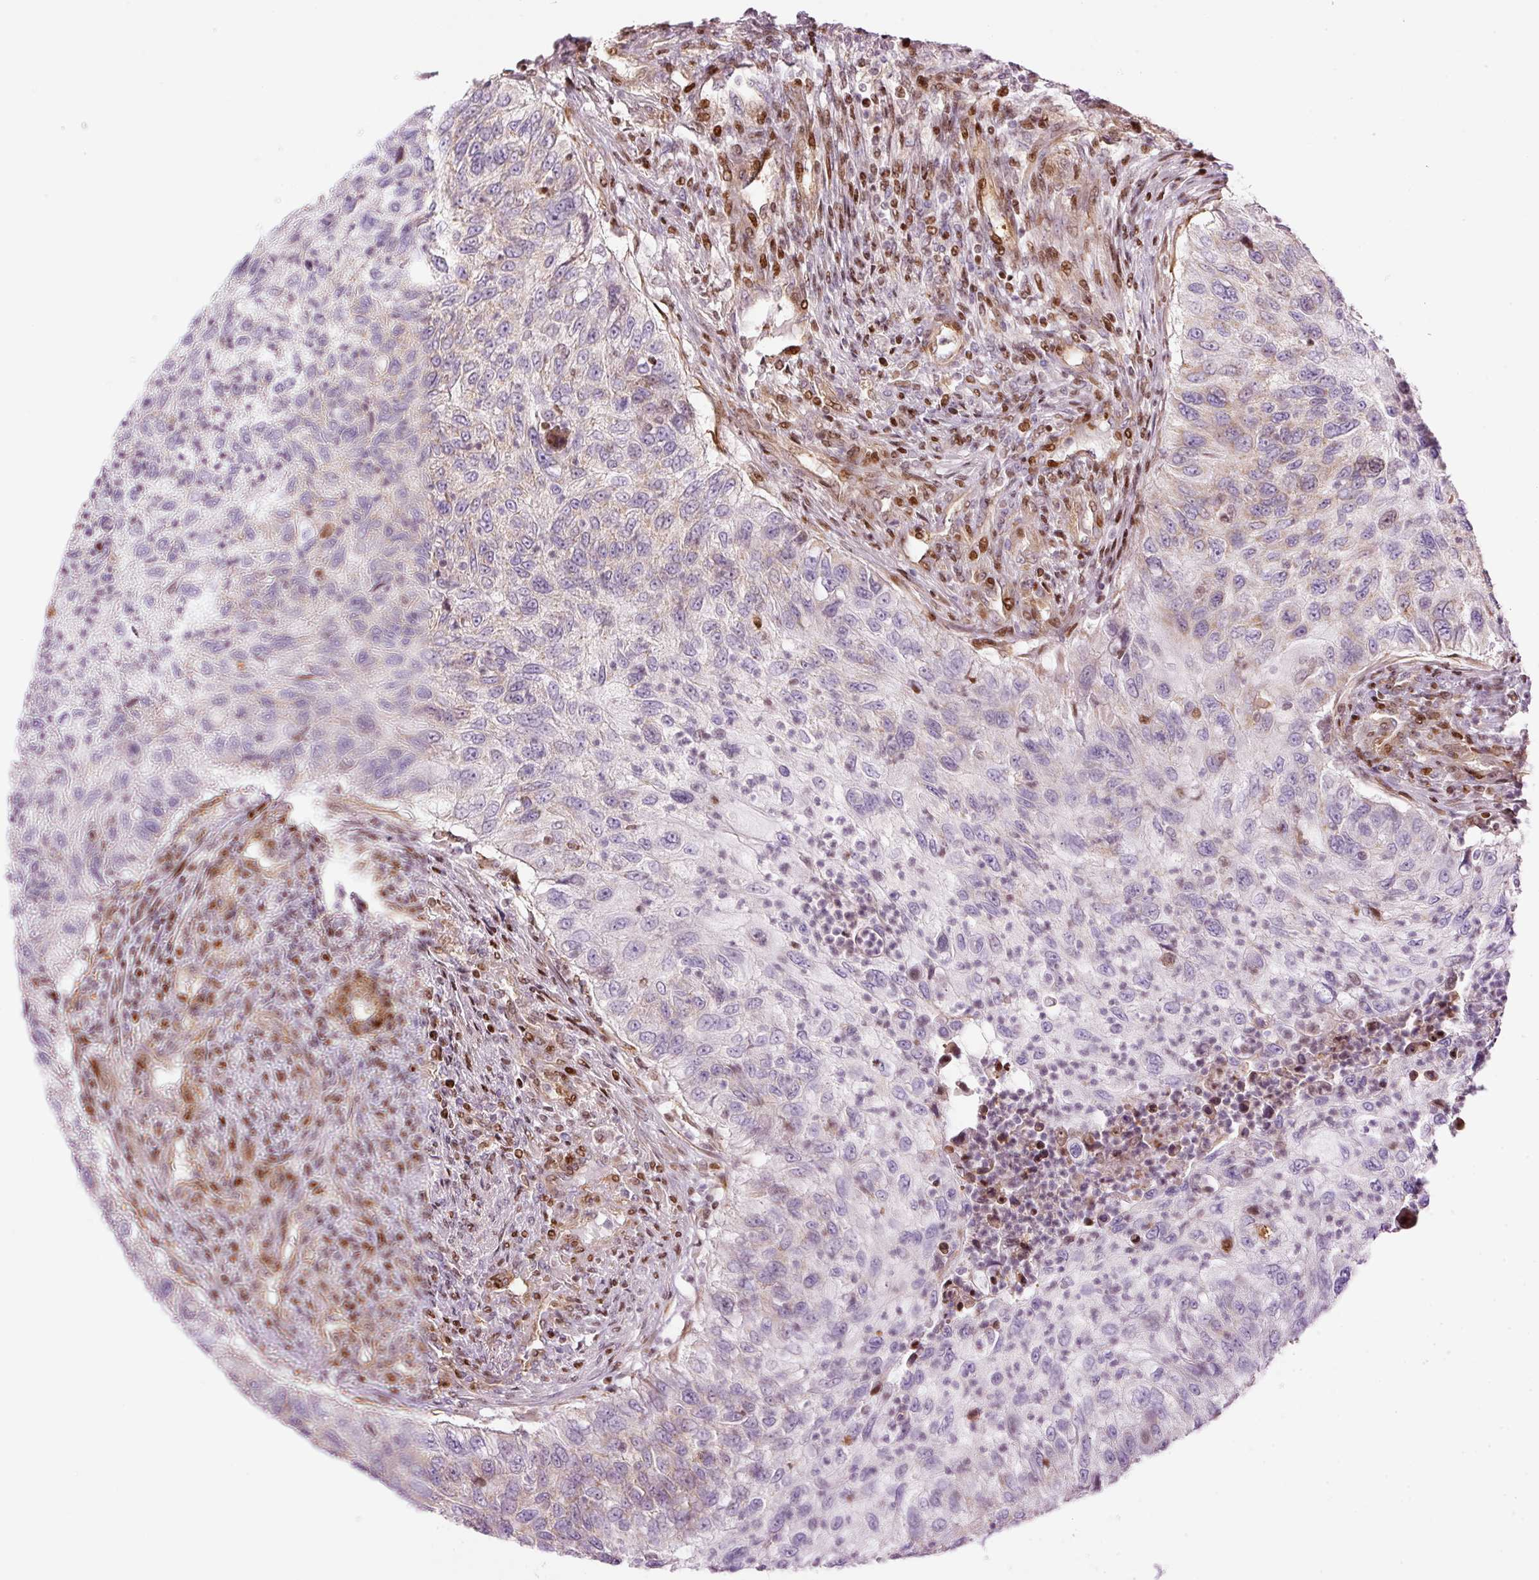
{"staining": {"intensity": "weak", "quantity": "<25%", "location": "cytoplasmic/membranous"}, "tissue": "urothelial cancer", "cell_type": "Tumor cells", "image_type": "cancer", "snomed": [{"axis": "morphology", "description": "Urothelial carcinoma, High grade"}, {"axis": "topography", "description": "Urinary bladder"}], "caption": "Photomicrograph shows no protein positivity in tumor cells of high-grade urothelial carcinoma tissue. (DAB immunohistochemistry, high magnification).", "gene": "TMEM8B", "patient": {"sex": "female", "age": 60}}